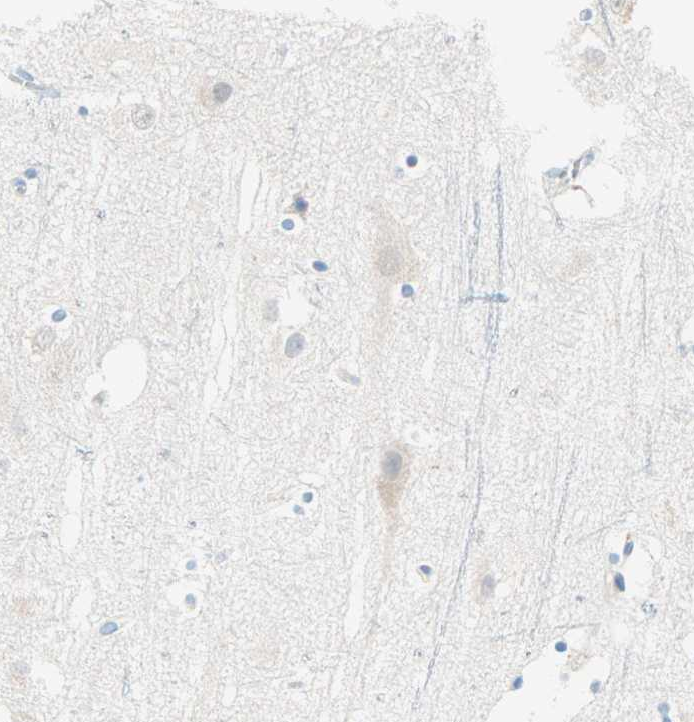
{"staining": {"intensity": "negative", "quantity": "none", "location": "none"}, "tissue": "cerebral cortex", "cell_type": "Endothelial cells", "image_type": "normal", "snomed": [{"axis": "morphology", "description": "Normal tissue, NOS"}, {"axis": "topography", "description": "Cerebral cortex"}], "caption": "IHC of normal human cerebral cortex displays no staining in endothelial cells.", "gene": "TMEM163", "patient": {"sex": "male", "age": 45}}